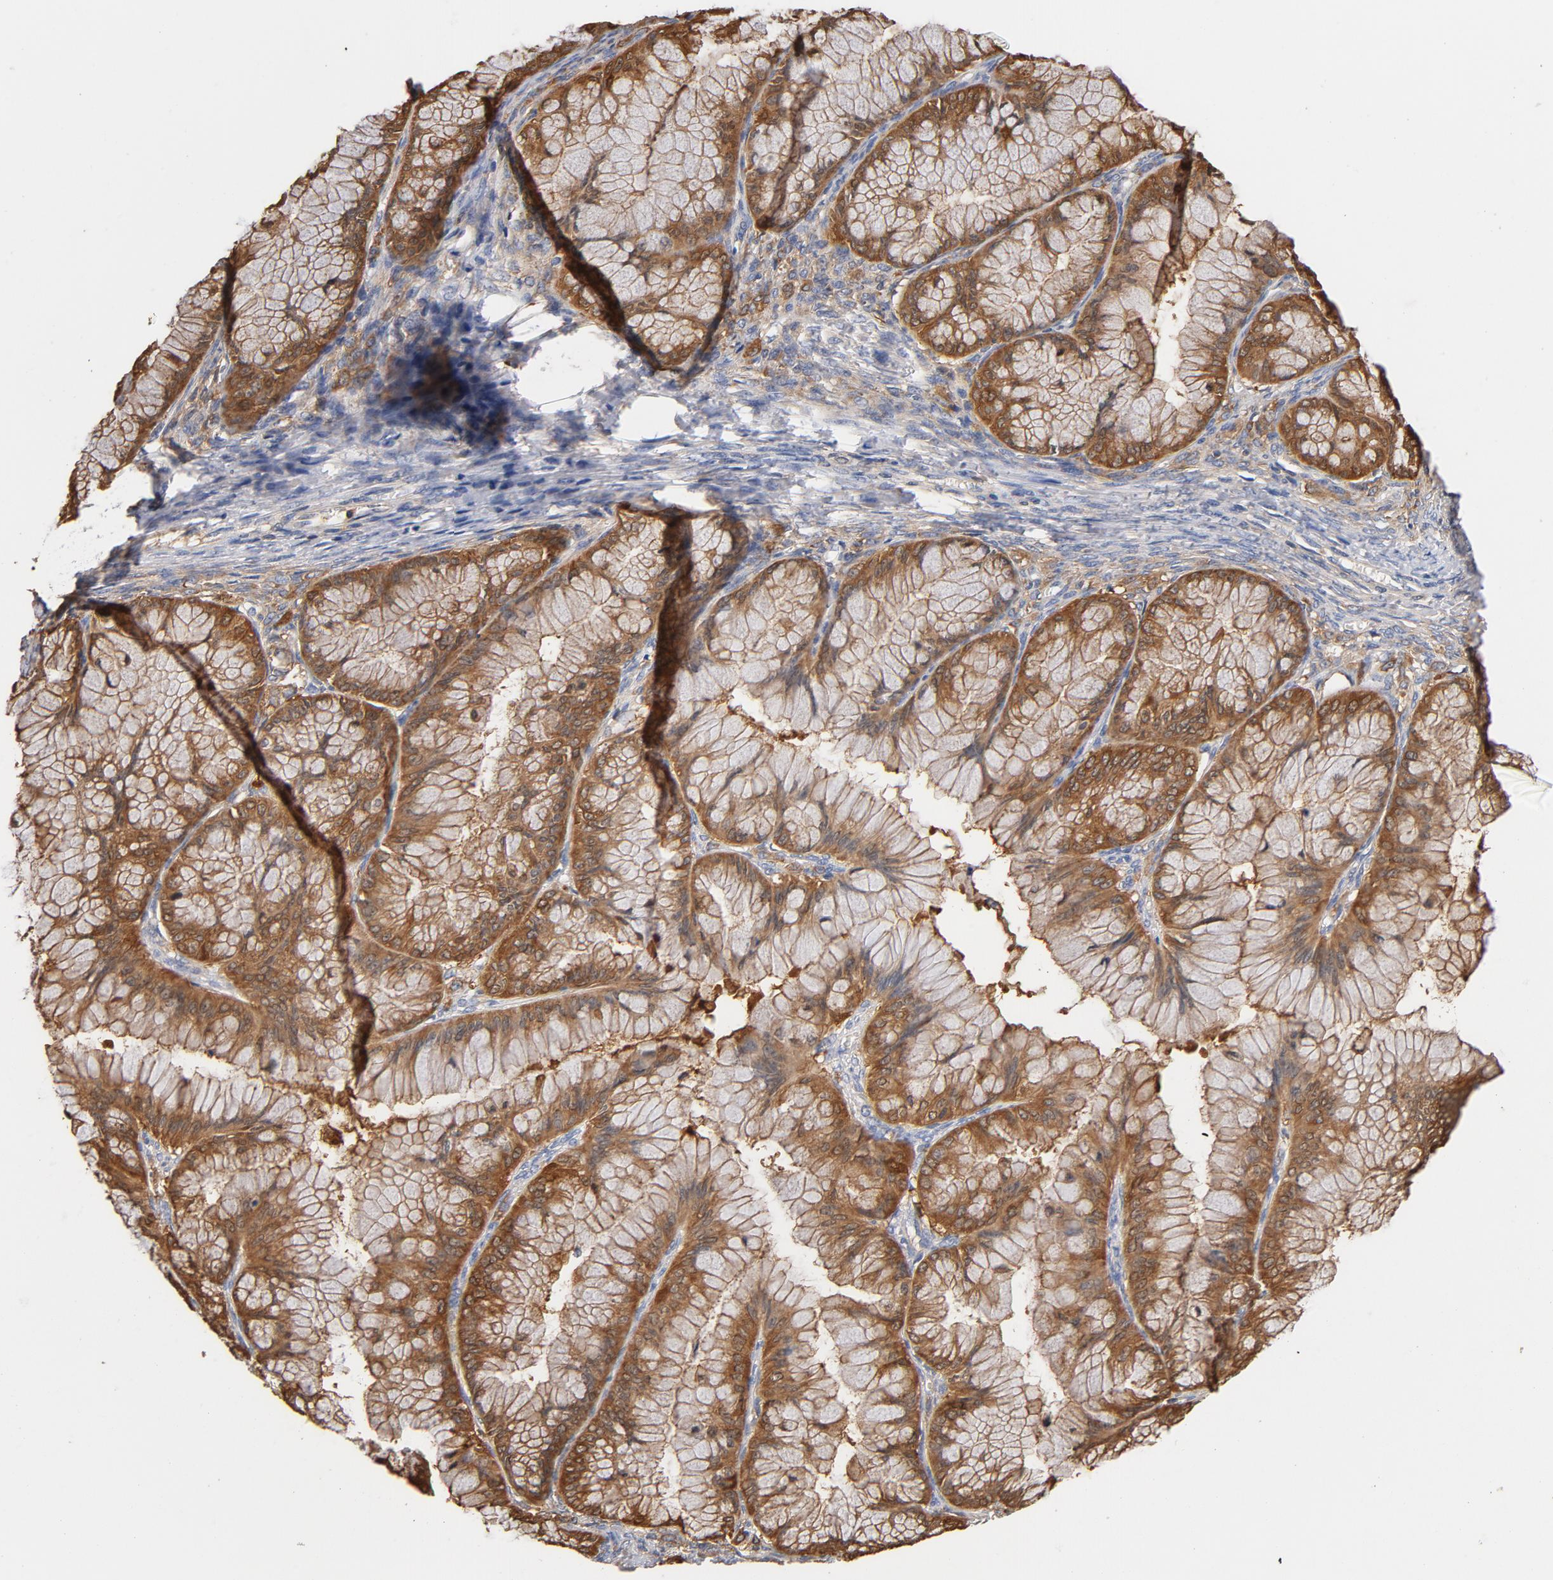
{"staining": {"intensity": "moderate", "quantity": ">75%", "location": "cytoplasmic/membranous"}, "tissue": "ovarian cancer", "cell_type": "Tumor cells", "image_type": "cancer", "snomed": [{"axis": "morphology", "description": "Cystadenocarcinoma, mucinous, NOS"}, {"axis": "topography", "description": "Ovary"}], "caption": "Moderate cytoplasmic/membranous expression for a protein is identified in approximately >75% of tumor cells of mucinous cystadenocarcinoma (ovarian) using immunohistochemistry.", "gene": "EZR", "patient": {"sex": "female", "age": 63}}